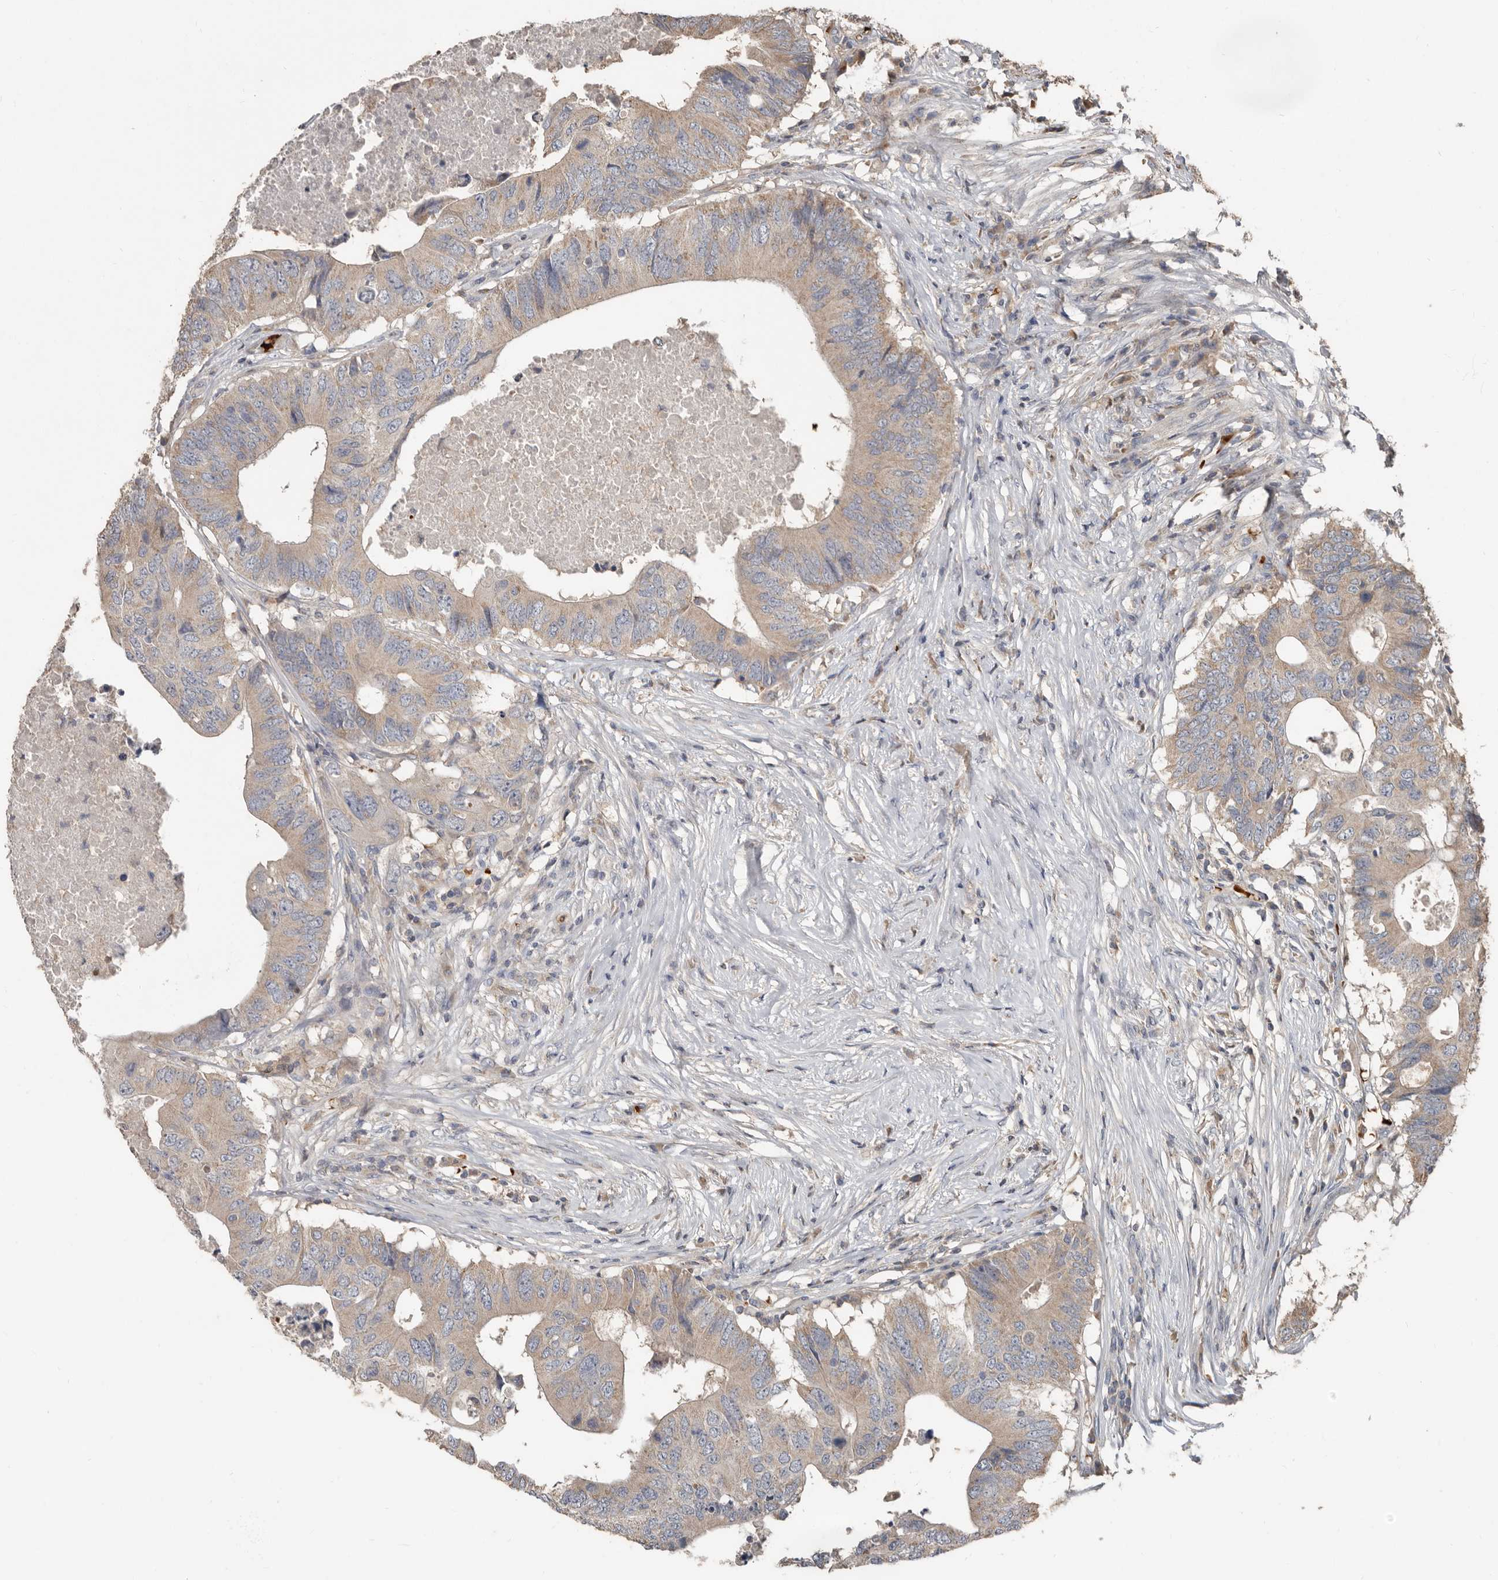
{"staining": {"intensity": "weak", "quantity": ">75%", "location": "cytoplasmic/membranous"}, "tissue": "colorectal cancer", "cell_type": "Tumor cells", "image_type": "cancer", "snomed": [{"axis": "morphology", "description": "Adenocarcinoma, NOS"}, {"axis": "topography", "description": "Colon"}], "caption": "Immunohistochemical staining of human colorectal cancer demonstrates weak cytoplasmic/membranous protein positivity in approximately >75% of tumor cells.", "gene": "KIF26B", "patient": {"sex": "male", "age": 71}}